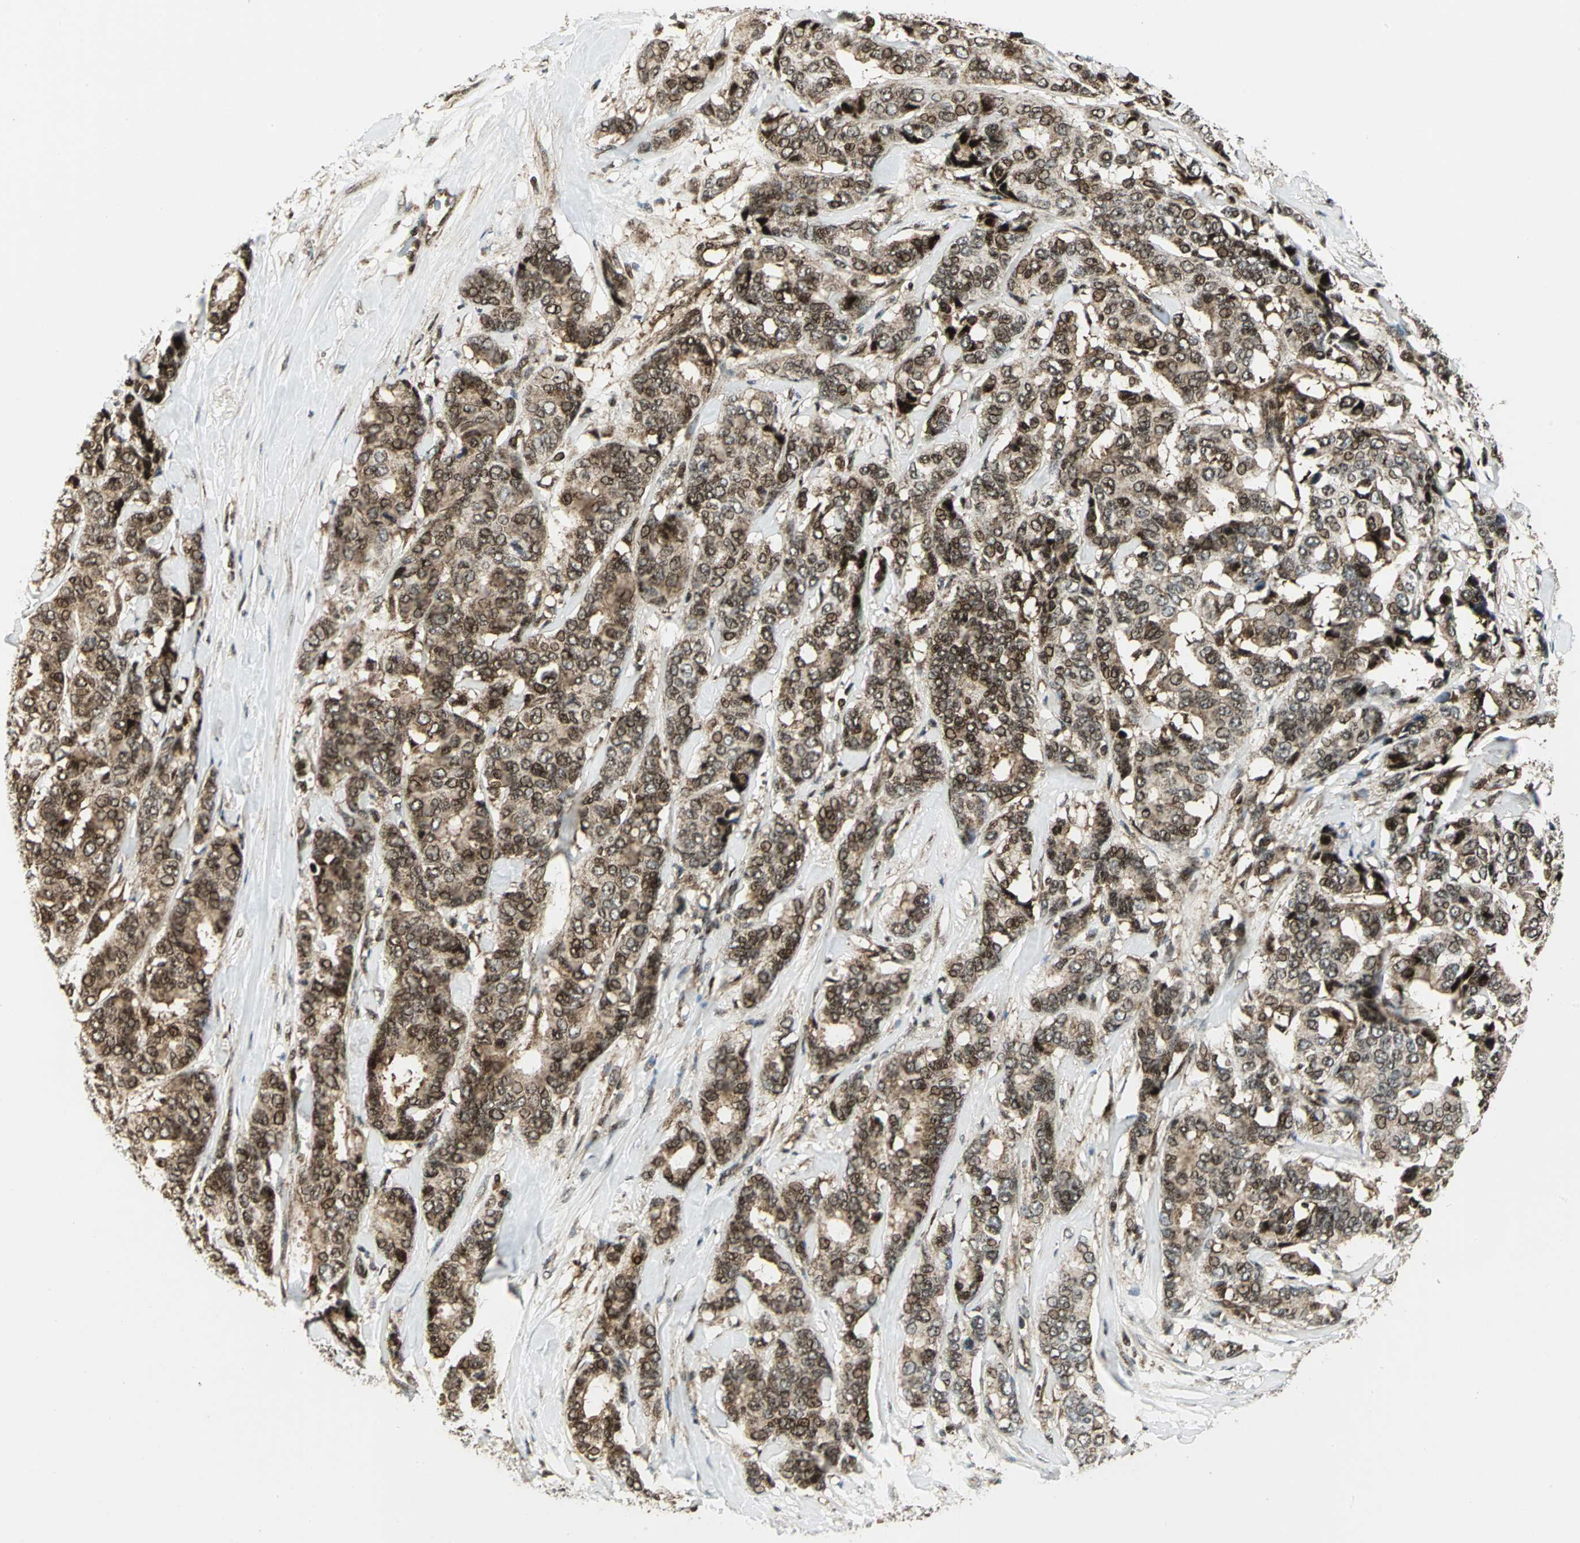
{"staining": {"intensity": "strong", "quantity": ">75%", "location": "cytoplasmic/membranous,nuclear"}, "tissue": "breast cancer", "cell_type": "Tumor cells", "image_type": "cancer", "snomed": [{"axis": "morphology", "description": "Duct carcinoma"}, {"axis": "topography", "description": "Breast"}], "caption": "A photomicrograph showing strong cytoplasmic/membranous and nuclear staining in approximately >75% of tumor cells in breast cancer, as visualized by brown immunohistochemical staining.", "gene": "COPS5", "patient": {"sex": "female", "age": 87}}